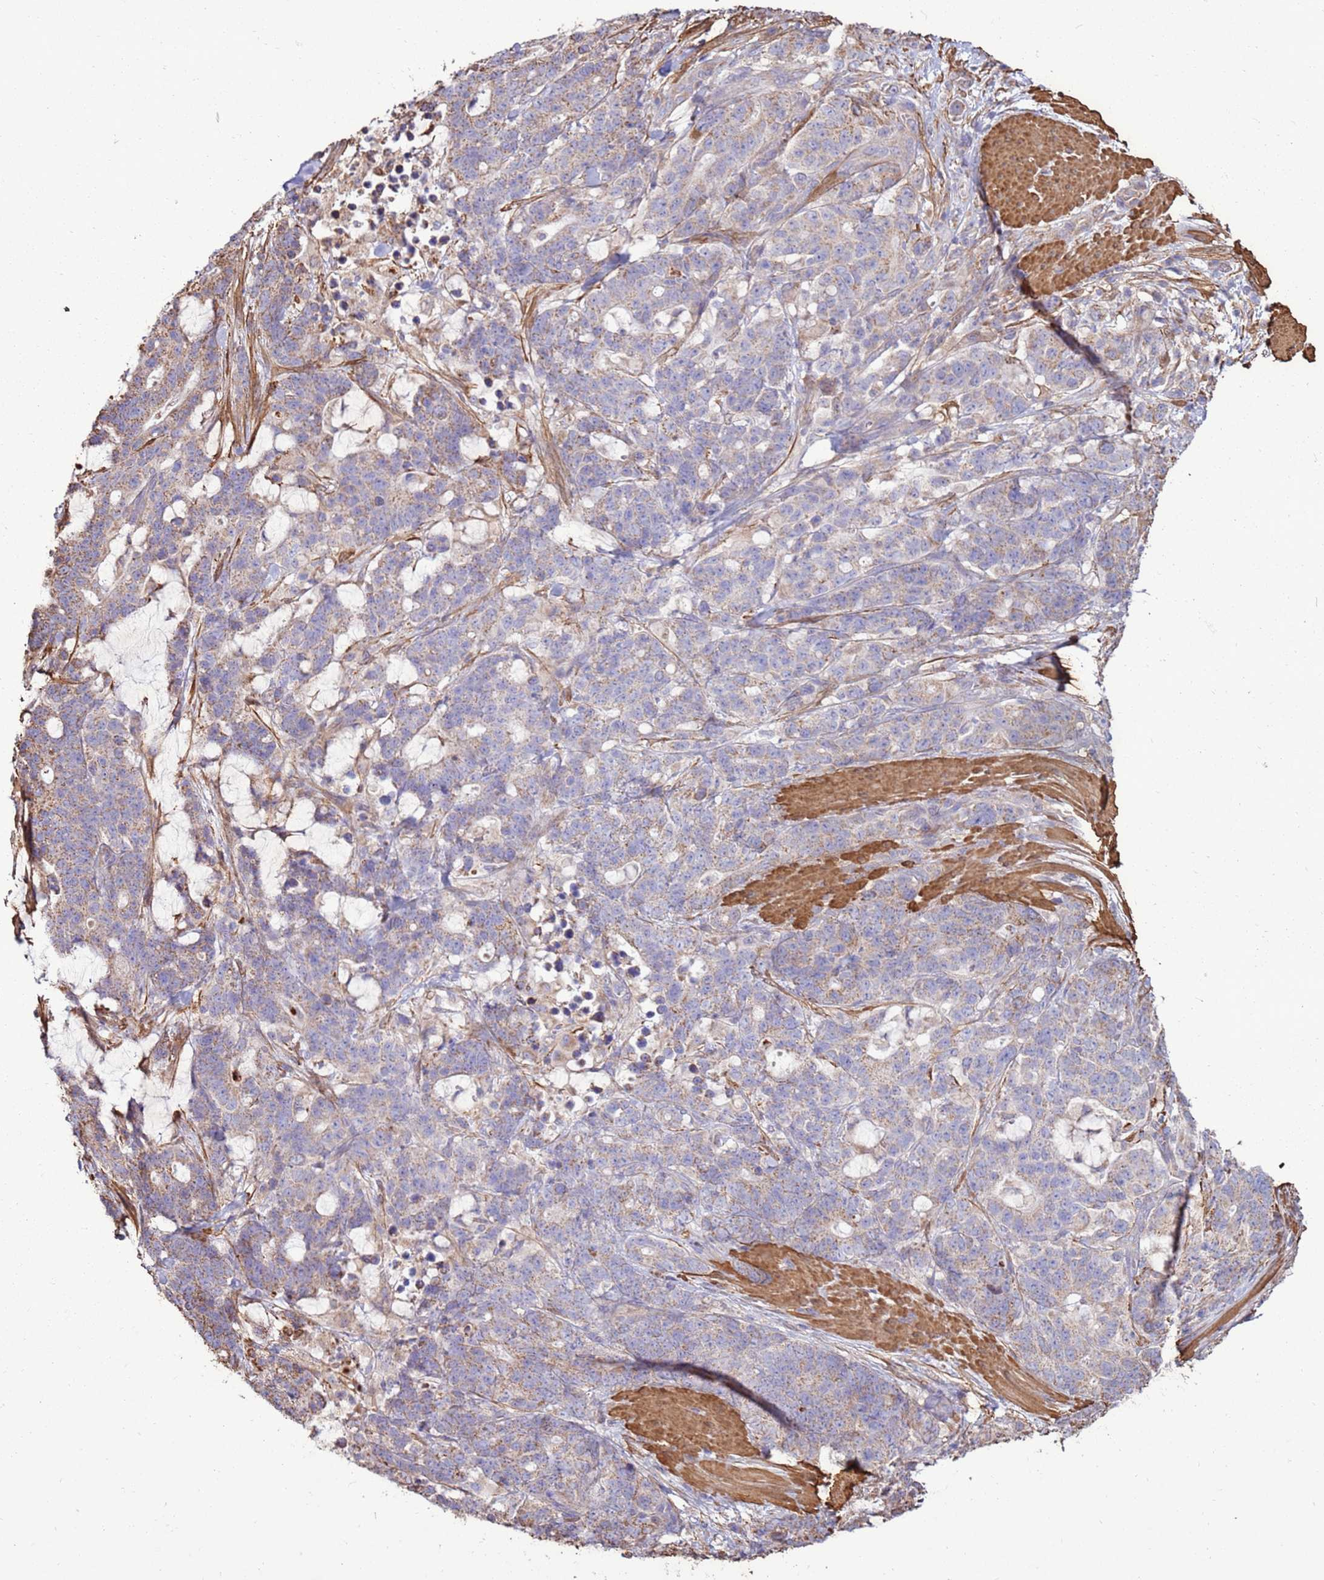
{"staining": {"intensity": "weak", "quantity": "<25%", "location": "cytoplasmic/membranous"}, "tissue": "stomach cancer", "cell_type": "Tumor cells", "image_type": "cancer", "snomed": [{"axis": "morphology", "description": "Normal tissue, NOS"}, {"axis": "morphology", "description": "Adenocarcinoma, NOS"}, {"axis": "topography", "description": "Stomach"}], "caption": "The micrograph reveals no significant staining in tumor cells of stomach cancer (adenocarcinoma).", "gene": "DDX59", "patient": {"sex": "female", "age": 64}}